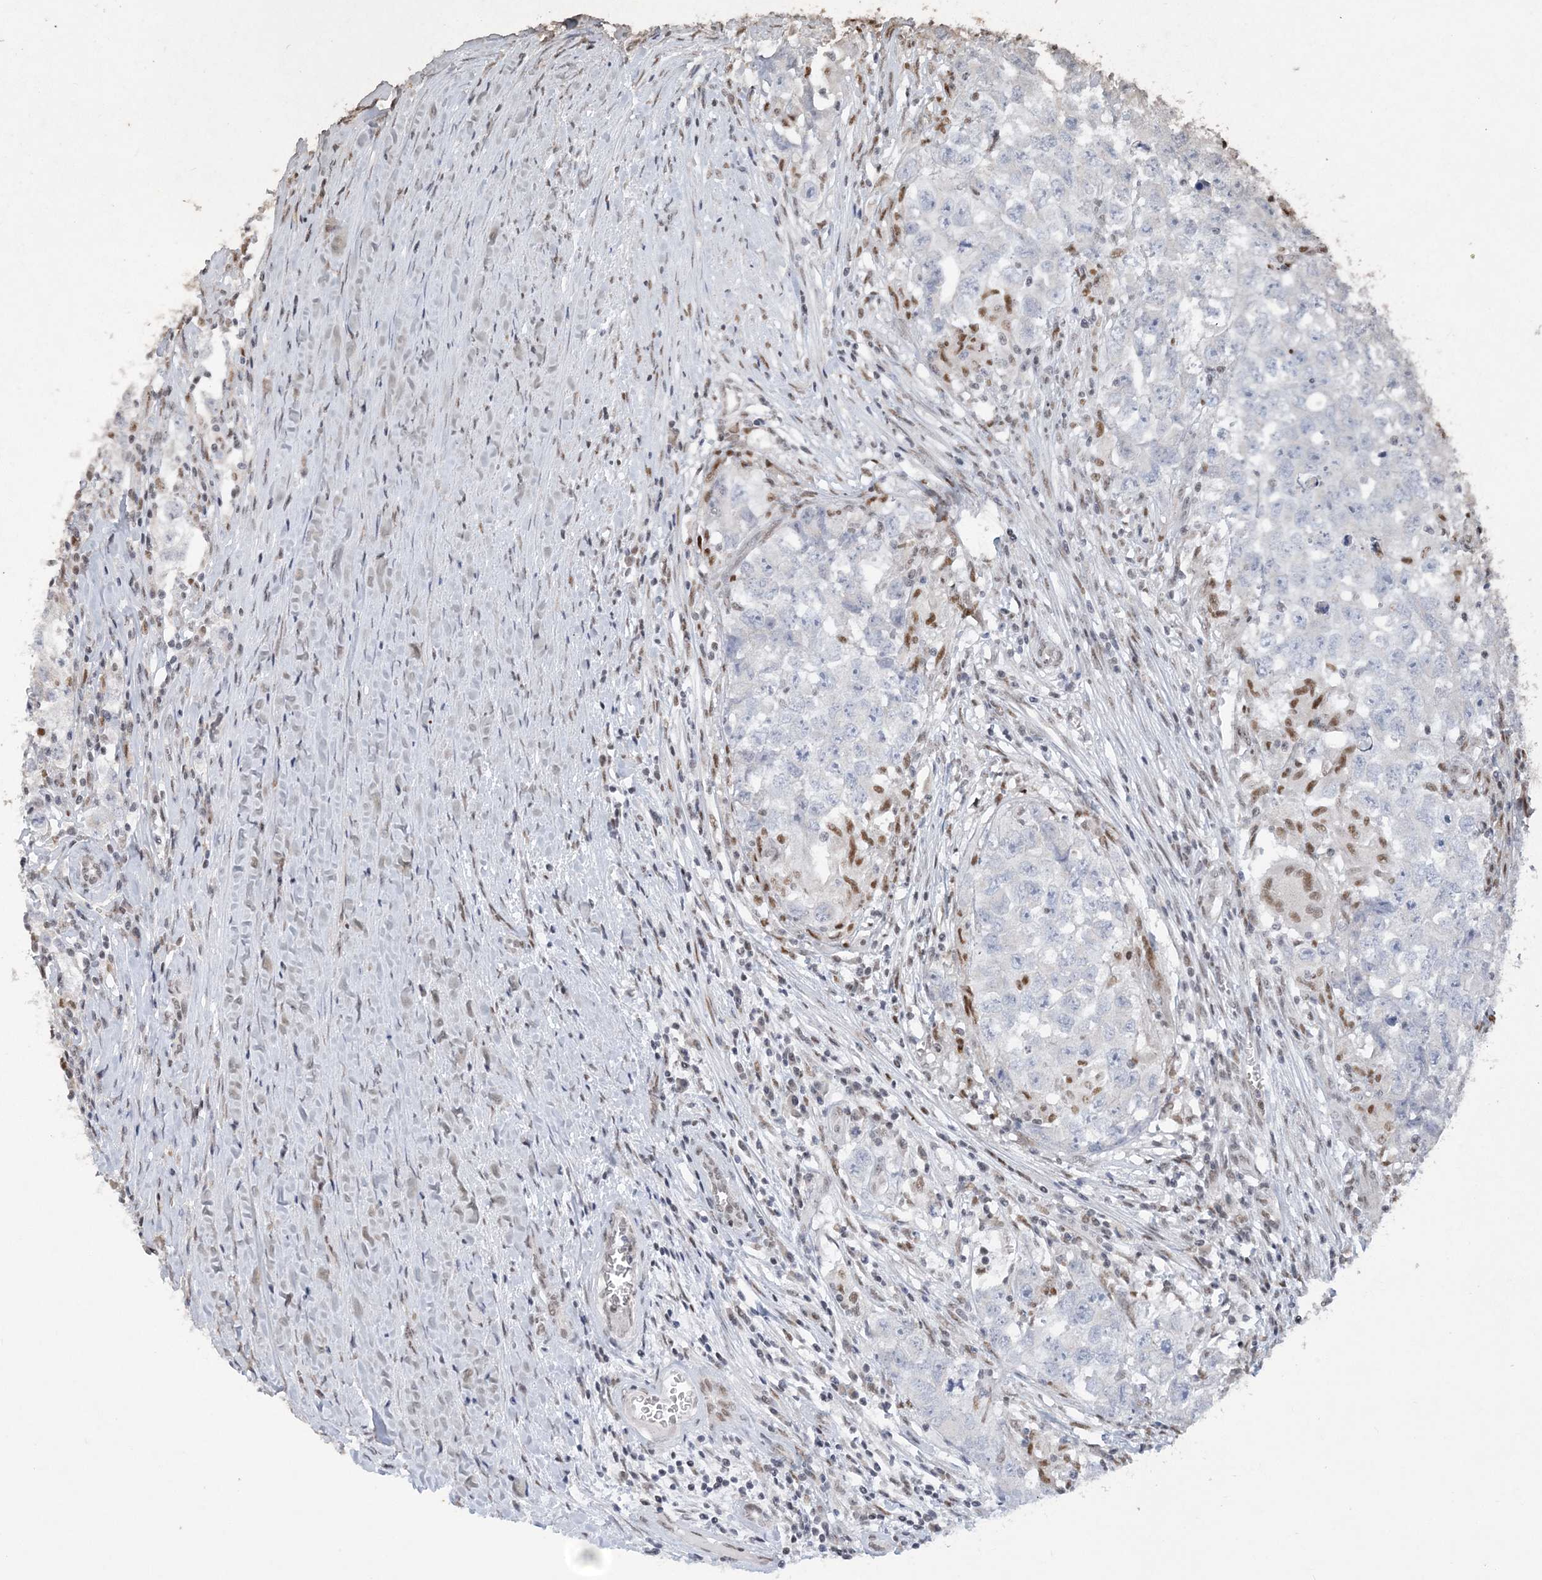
{"staining": {"intensity": "negative", "quantity": "none", "location": "none"}, "tissue": "testis cancer", "cell_type": "Tumor cells", "image_type": "cancer", "snomed": [{"axis": "morphology", "description": "Seminoma, NOS"}, {"axis": "morphology", "description": "Carcinoma, Embryonal, NOS"}, {"axis": "topography", "description": "Testis"}], "caption": "High magnification brightfield microscopy of testis embryonal carcinoma stained with DAB (3,3'-diaminobenzidine) (brown) and counterstained with hematoxylin (blue): tumor cells show no significant positivity. (DAB (3,3'-diaminobenzidine) immunohistochemistry, high magnification).", "gene": "ZBTB7A", "patient": {"sex": "male", "age": 43}}